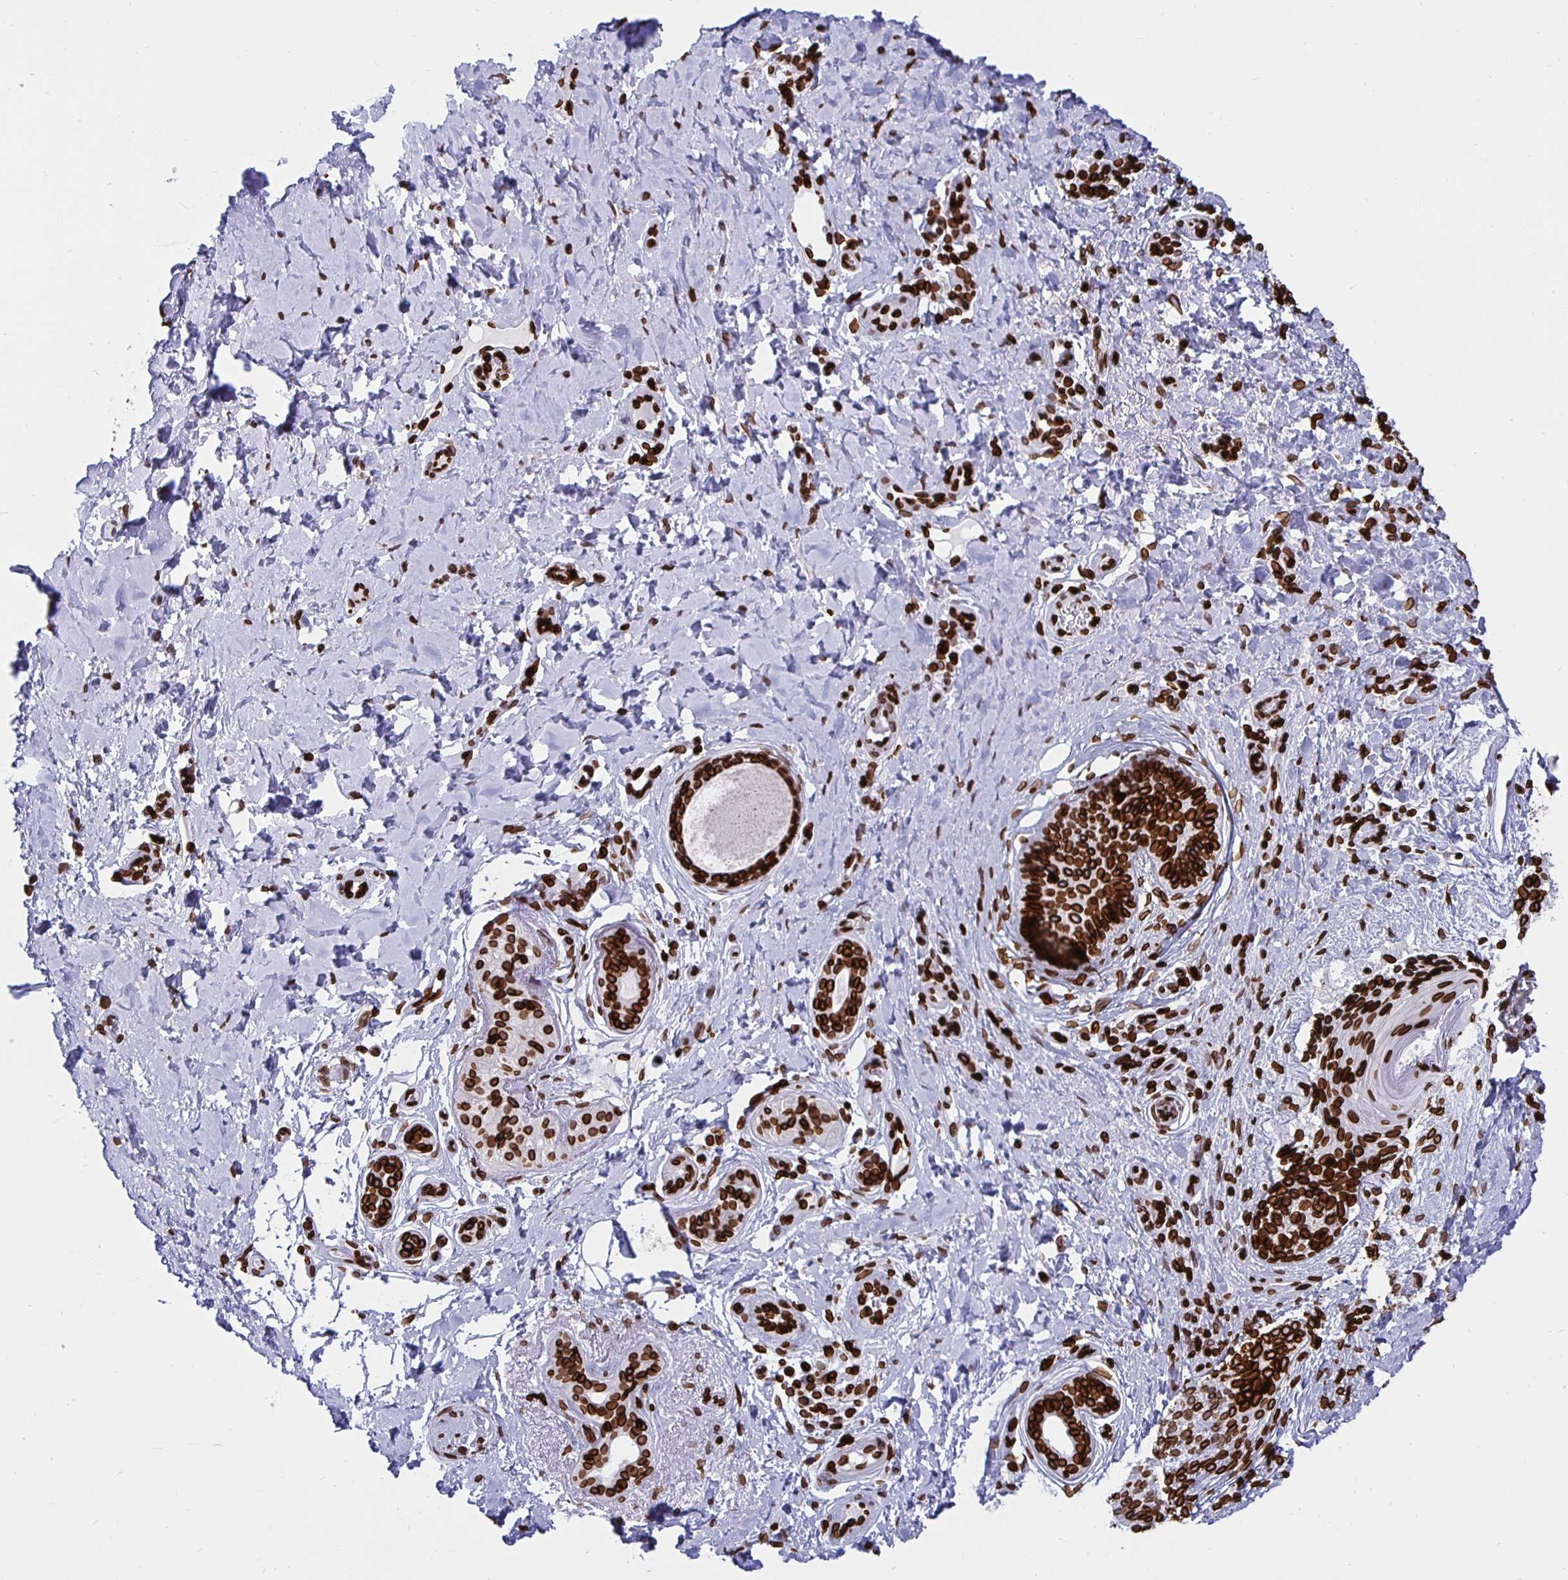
{"staining": {"intensity": "strong", "quantity": ">75%", "location": "cytoplasmic/membranous,nuclear"}, "tissue": "skin cancer", "cell_type": "Tumor cells", "image_type": "cancer", "snomed": [{"axis": "morphology", "description": "Basal cell carcinoma"}, {"axis": "topography", "description": "Skin"}], "caption": "Immunohistochemical staining of basal cell carcinoma (skin) displays high levels of strong cytoplasmic/membranous and nuclear protein staining in approximately >75% of tumor cells. (DAB IHC, brown staining for protein, blue staining for nuclei).", "gene": "LMNB1", "patient": {"sex": "male", "age": 89}}